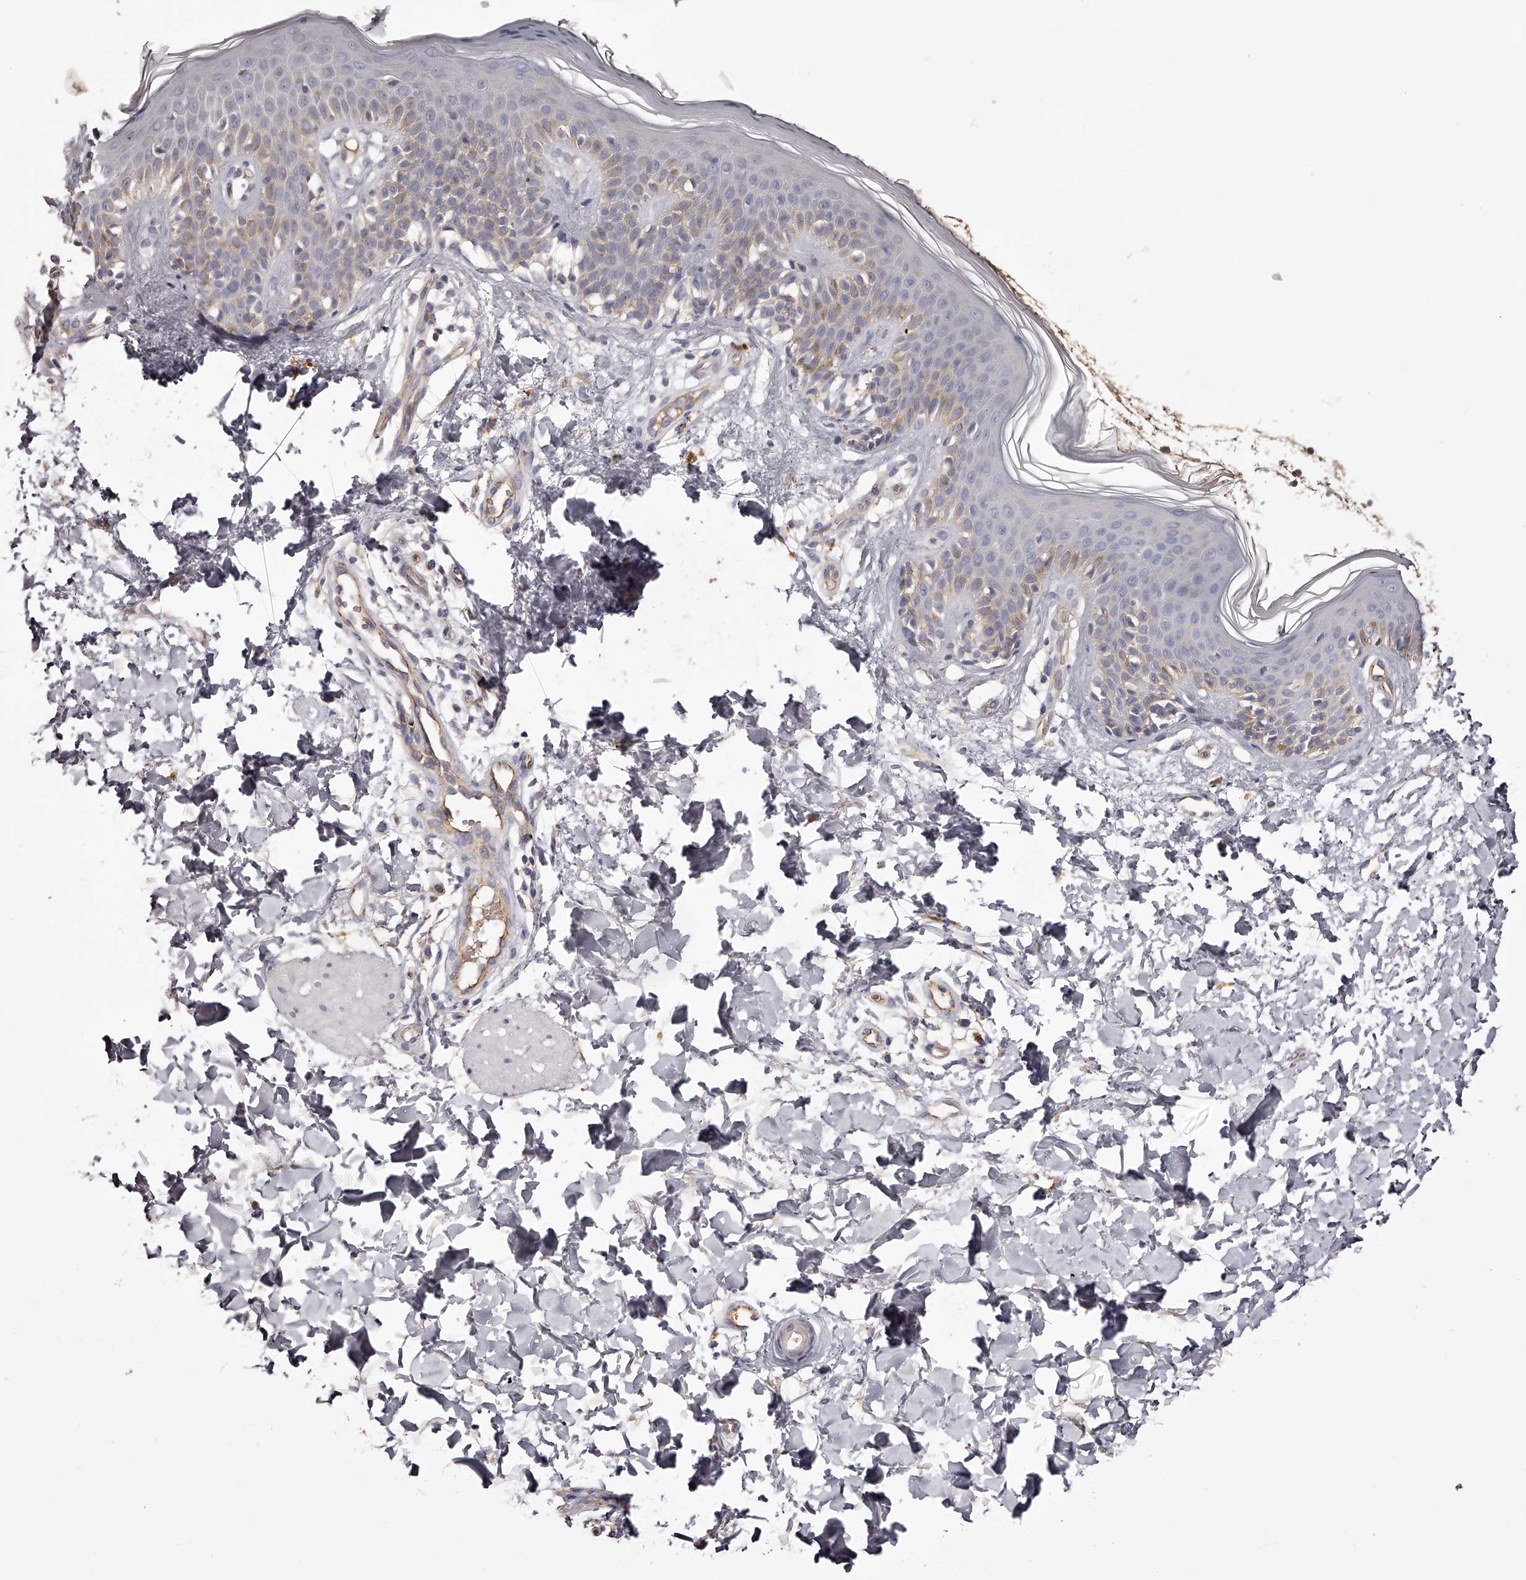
{"staining": {"intensity": "negative", "quantity": "none", "location": "none"}, "tissue": "skin", "cell_type": "Fibroblasts", "image_type": "normal", "snomed": [{"axis": "morphology", "description": "Normal tissue, NOS"}, {"axis": "topography", "description": "Skin"}], "caption": "Benign skin was stained to show a protein in brown. There is no significant positivity in fibroblasts. (DAB (3,3'-diaminobenzidine) immunohistochemistry with hematoxylin counter stain).", "gene": "LTV1", "patient": {"sex": "male", "age": 37}}